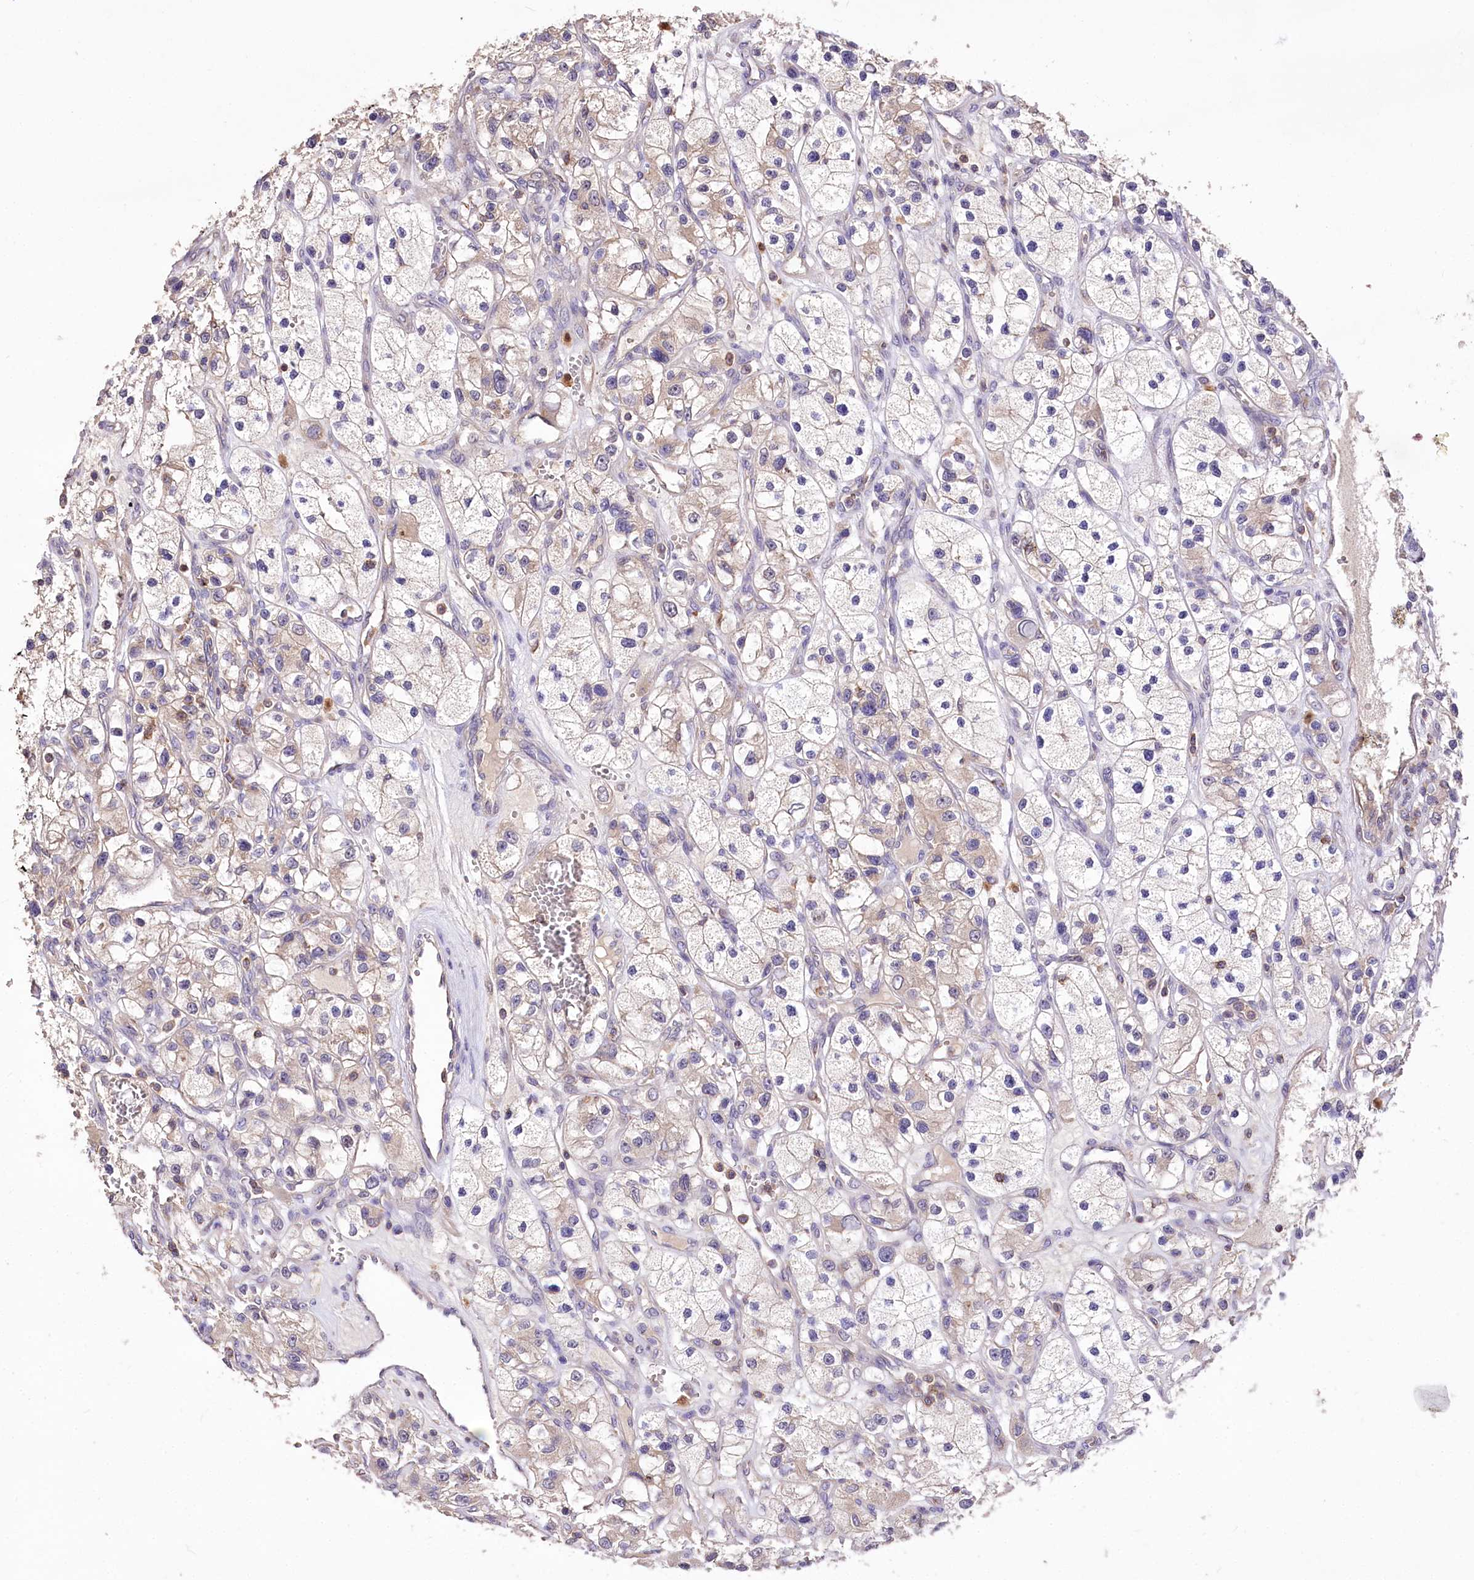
{"staining": {"intensity": "negative", "quantity": "none", "location": "none"}, "tissue": "renal cancer", "cell_type": "Tumor cells", "image_type": "cancer", "snomed": [{"axis": "morphology", "description": "Adenocarcinoma, NOS"}, {"axis": "topography", "description": "Kidney"}], "caption": "Immunohistochemical staining of renal cancer shows no significant expression in tumor cells. (Brightfield microscopy of DAB (3,3'-diaminobenzidine) IHC at high magnification).", "gene": "SERGEF", "patient": {"sex": "female", "age": 57}}